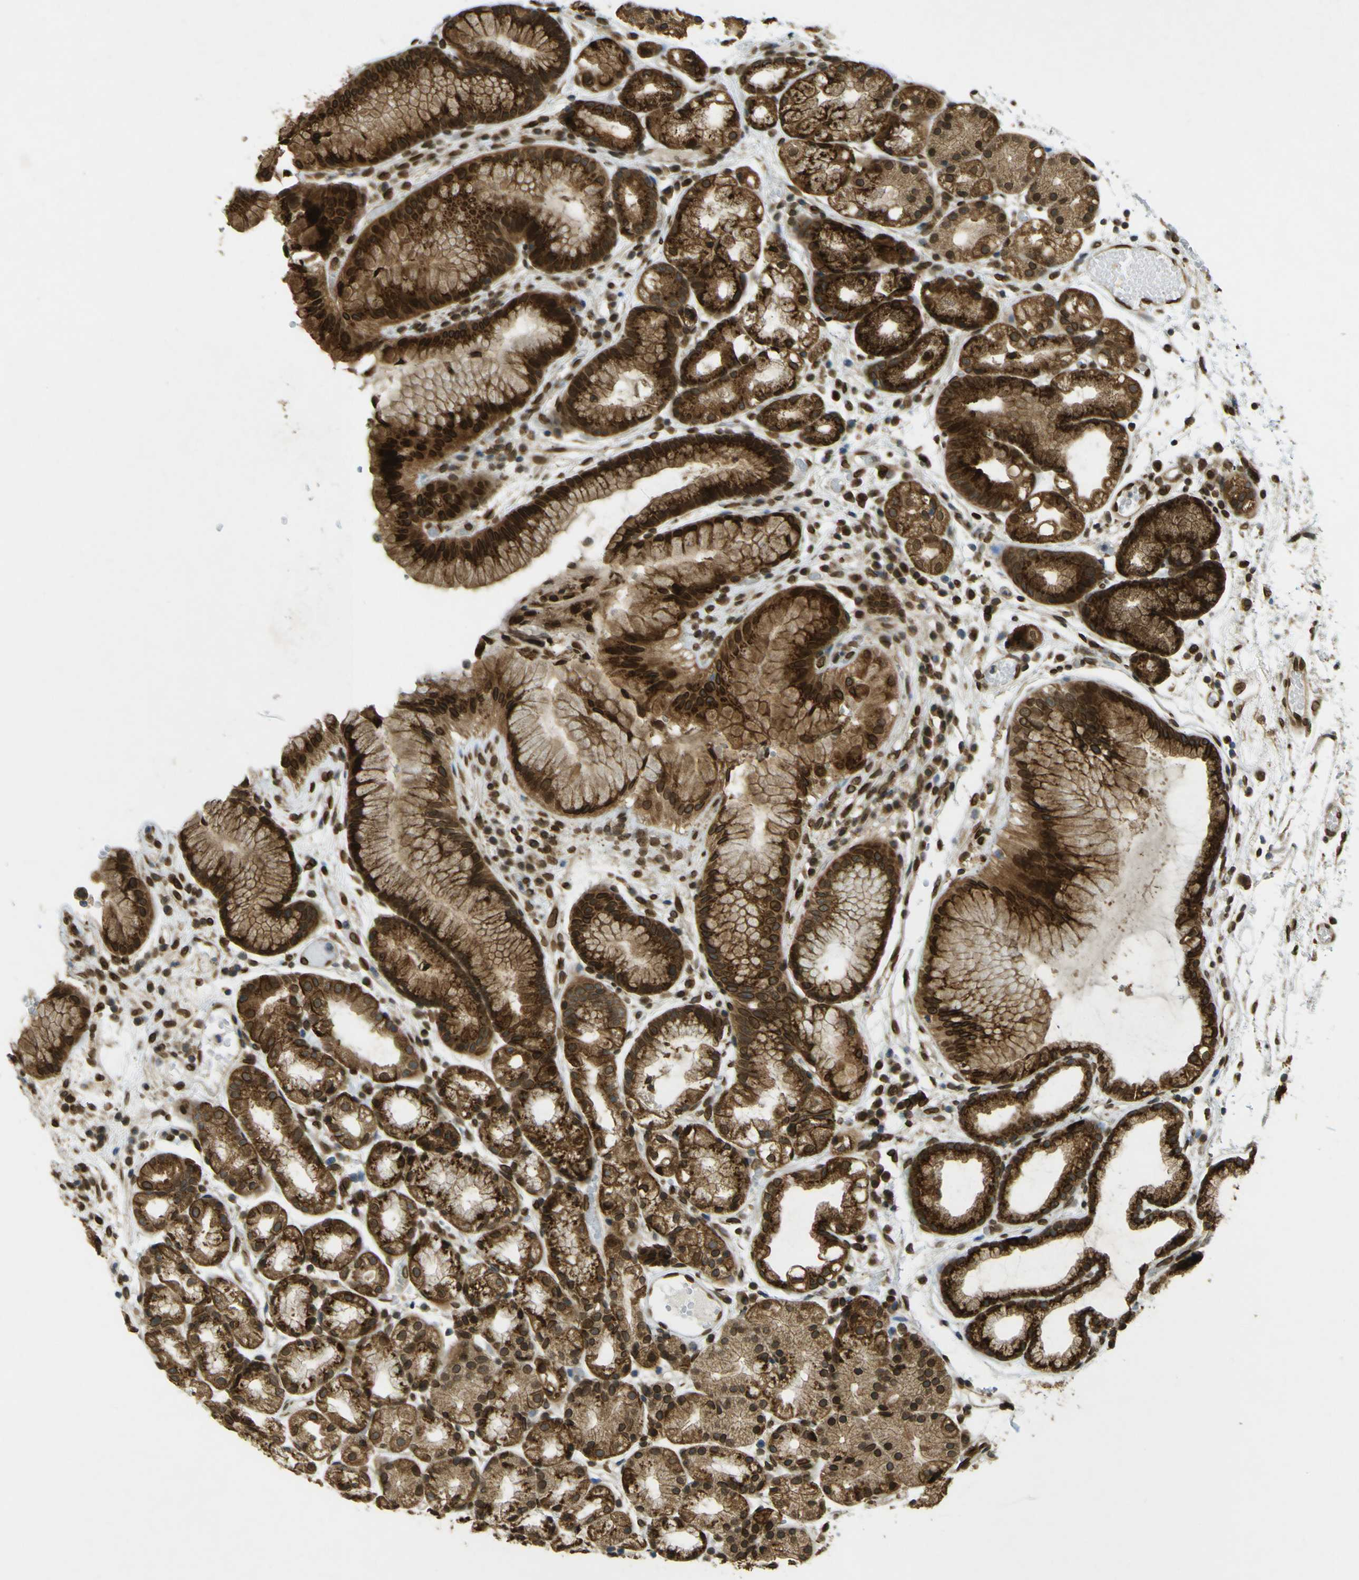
{"staining": {"intensity": "strong", "quantity": ">75%", "location": "cytoplasmic/membranous,nuclear"}, "tissue": "stomach", "cell_type": "Glandular cells", "image_type": "normal", "snomed": [{"axis": "morphology", "description": "Normal tissue, NOS"}, {"axis": "topography", "description": "Stomach, upper"}], "caption": "Protein expression analysis of unremarkable stomach displays strong cytoplasmic/membranous,nuclear staining in about >75% of glandular cells.", "gene": "GALNT1", "patient": {"sex": "male", "age": 72}}